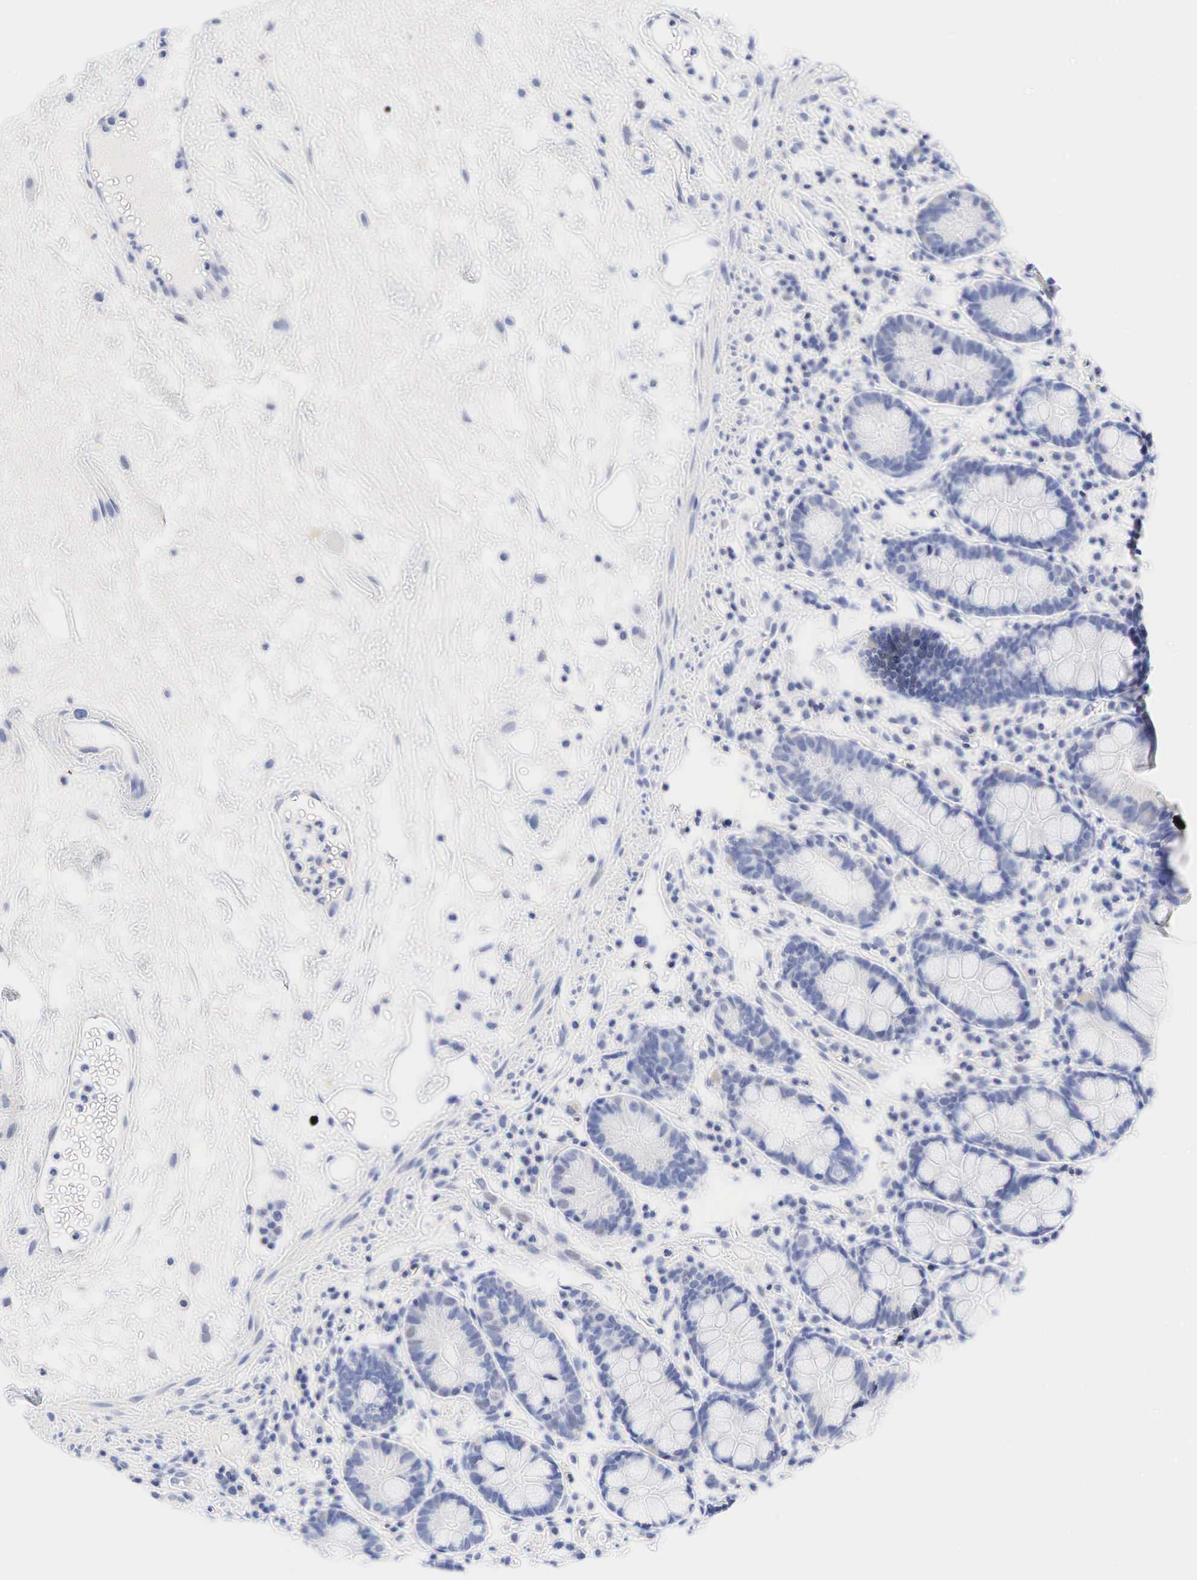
{"staining": {"intensity": "negative", "quantity": "none", "location": "none"}, "tissue": "small intestine", "cell_type": "Glandular cells", "image_type": "normal", "snomed": [{"axis": "morphology", "description": "Normal tissue, NOS"}, {"axis": "topography", "description": "Small intestine"}], "caption": "High power microscopy photomicrograph of an IHC photomicrograph of normal small intestine, revealing no significant staining in glandular cells.", "gene": "AR", "patient": {"sex": "female", "age": 69}}